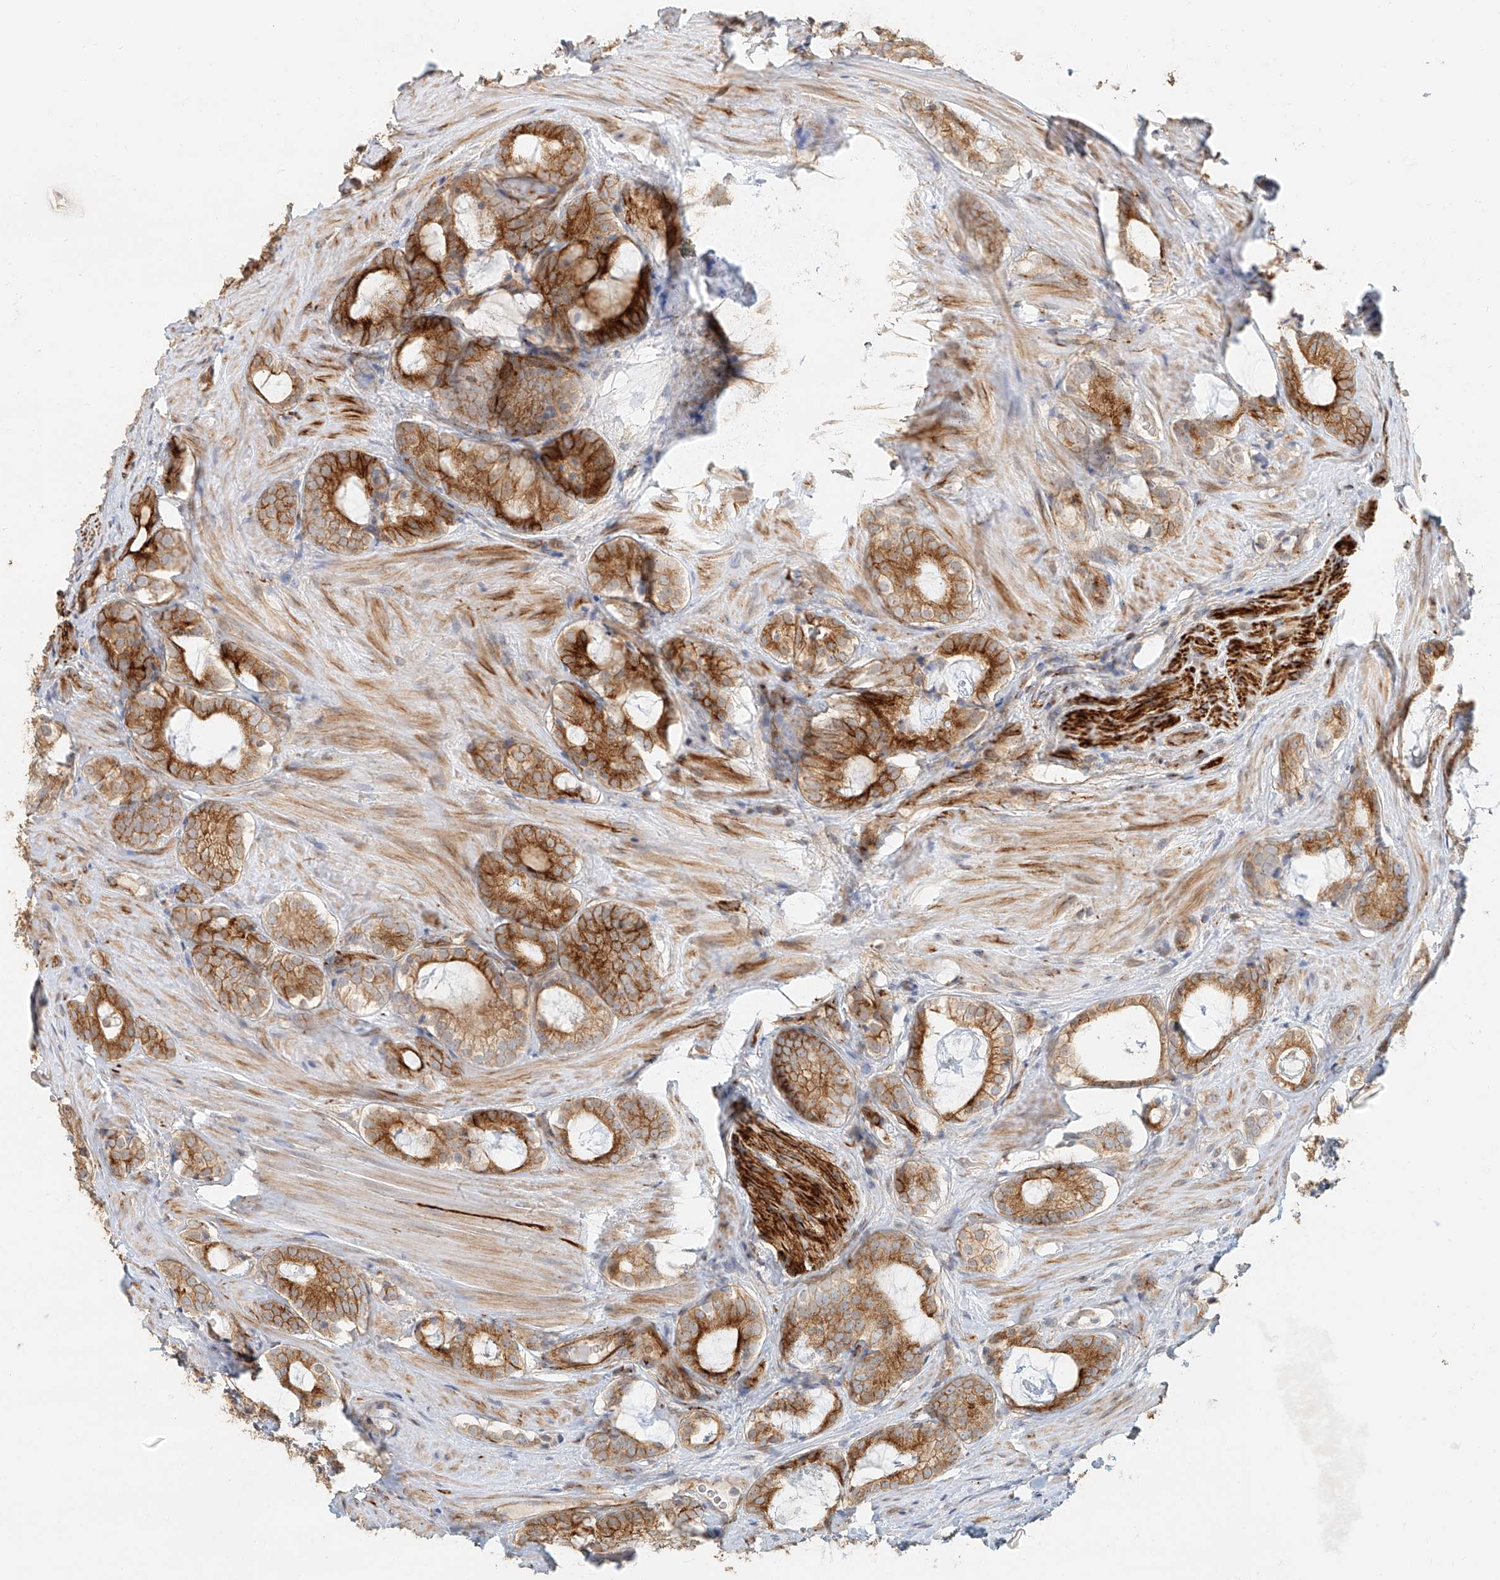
{"staining": {"intensity": "moderate", "quantity": ">75%", "location": "cytoplasmic/membranous"}, "tissue": "prostate cancer", "cell_type": "Tumor cells", "image_type": "cancer", "snomed": [{"axis": "morphology", "description": "Adenocarcinoma, High grade"}, {"axis": "topography", "description": "Prostate"}], "caption": "Moderate cytoplasmic/membranous staining is appreciated in about >75% of tumor cells in adenocarcinoma (high-grade) (prostate).", "gene": "NAP1L1", "patient": {"sex": "male", "age": 63}}